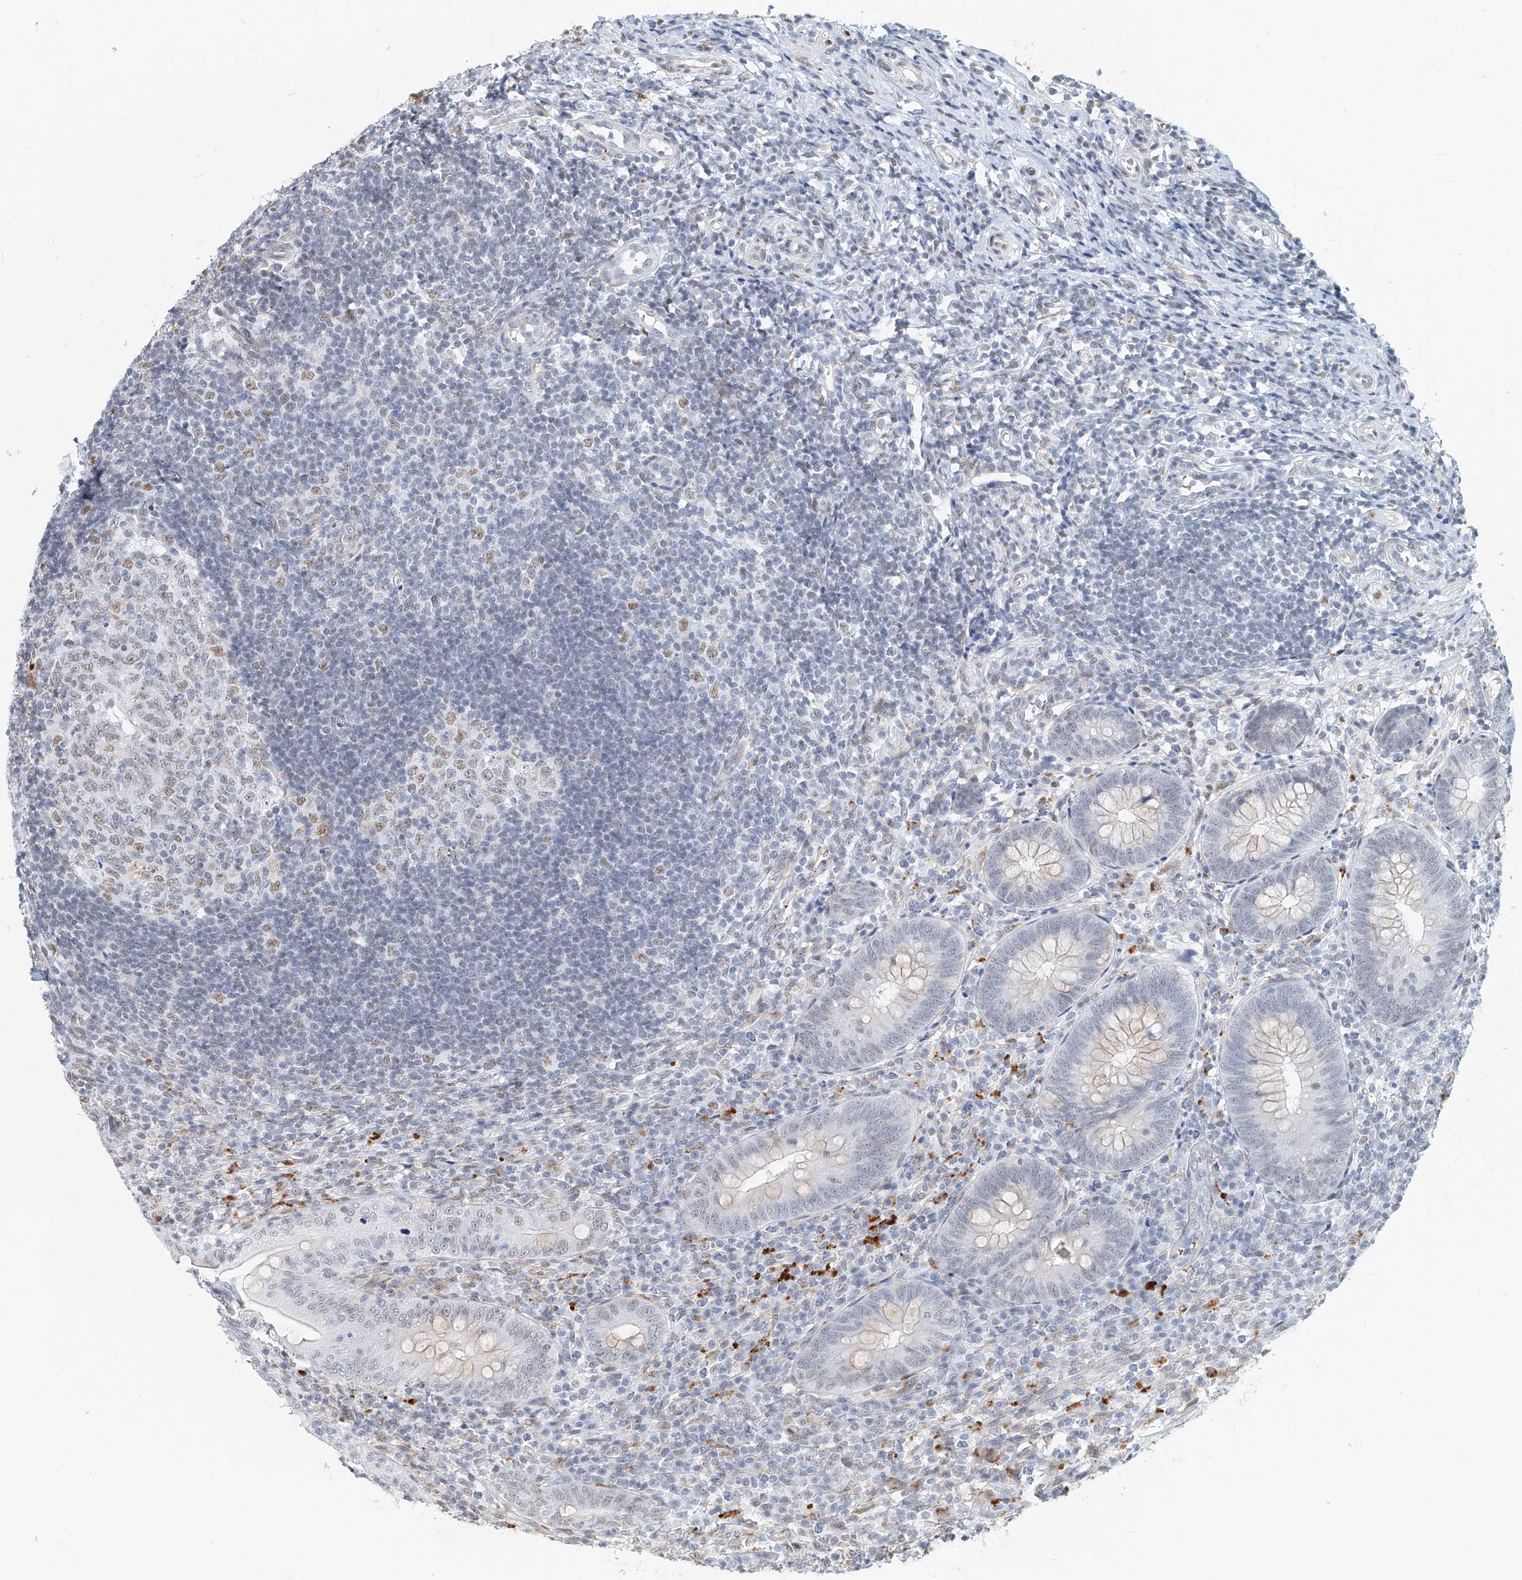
{"staining": {"intensity": "weak", "quantity": "<25%", "location": "cytoplasmic/membranous"}, "tissue": "appendix", "cell_type": "Glandular cells", "image_type": "normal", "snomed": [{"axis": "morphology", "description": "Normal tissue, NOS"}, {"axis": "topography", "description": "Appendix"}], "caption": "Appendix stained for a protein using immunohistochemistry displays no positivity glandular cells.", "gene": "SASH1", "patient": {"sex": "male", "age": 14}}